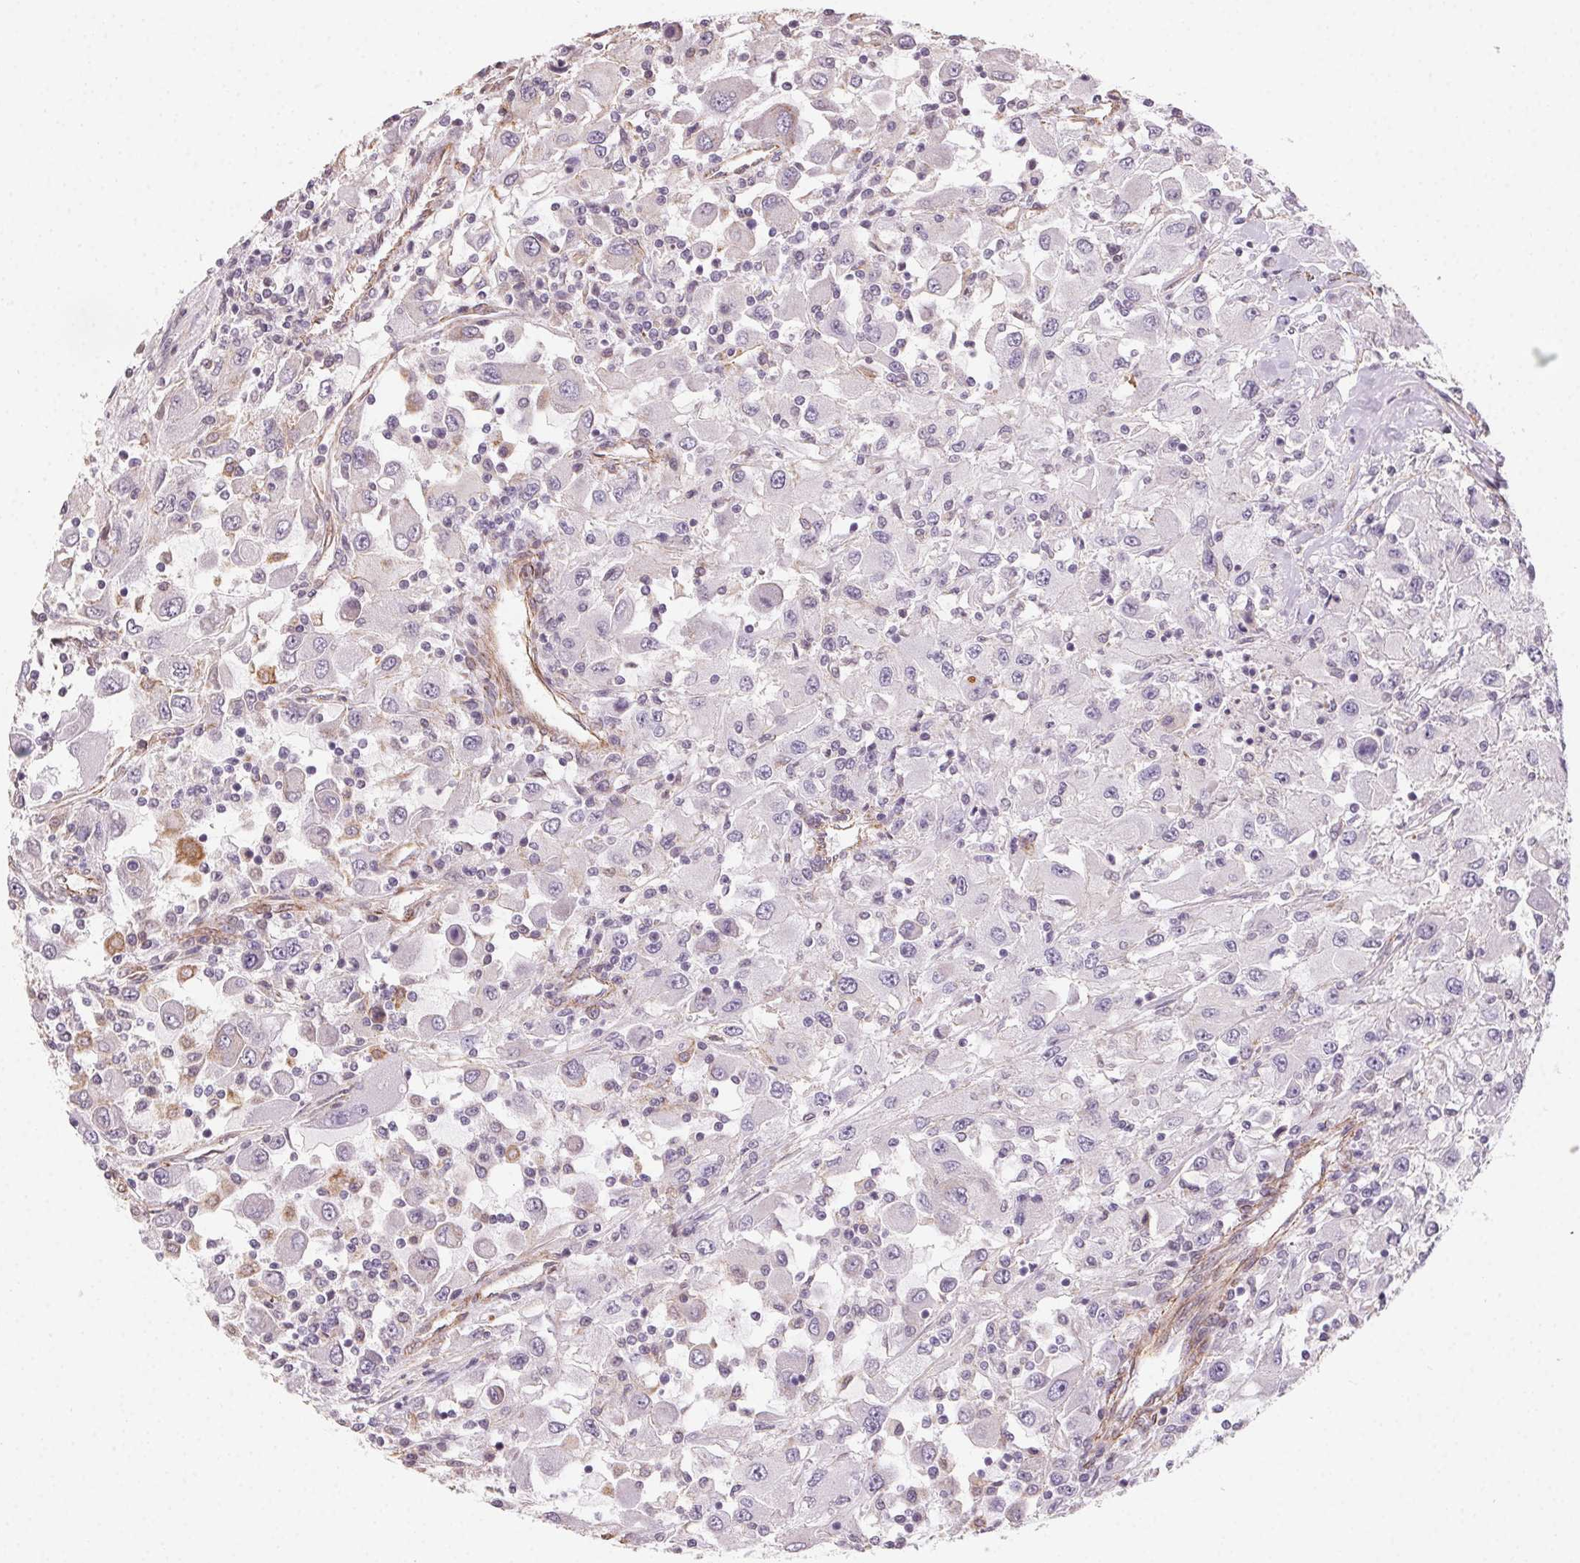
{"staining": {"intensity": "negative", "quantity": "none", "location": "none"}, "tissue": "renal cancer", "cell_type": "Tumor cells", "image_type": "cancer", "snomed": [{"axis": "morphology", "description": "Adenocarcinoma, NOS"}, {"axis": "topography", "description": "Kidney"}], "caption": "Protein analysis of renal cancer (adenocarcinoma) displays no significant positivity in tumor cells.", "gene": "PLA2G4F", "patient": {"sex": "female", "age": 67}}